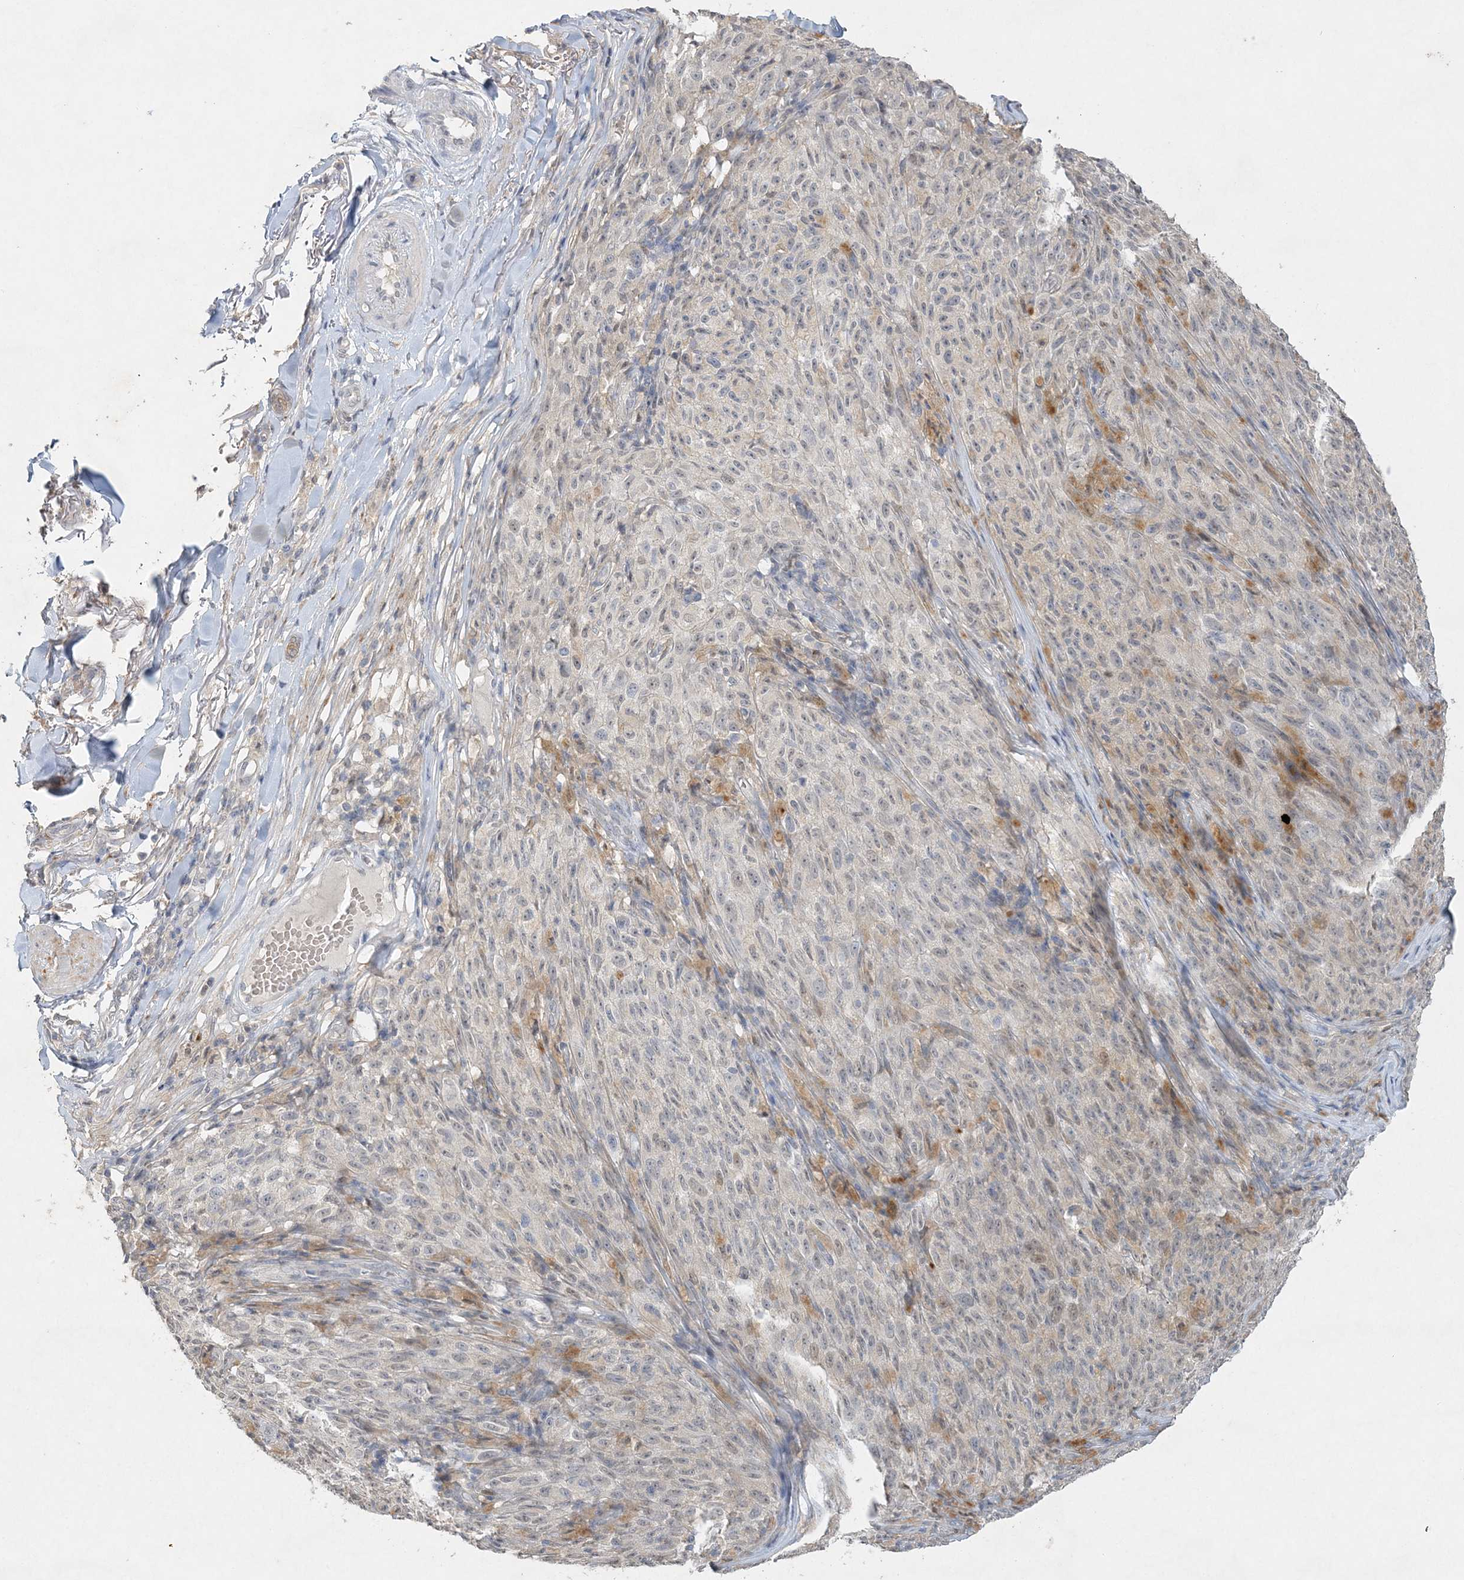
{"staining": {"intensity": "negative", "quantity": "none", "location": "none"}, "tissue": "melanoma", "cell_type": "Tumor cells", "image_type": "cancer", "snomed": [{"axis": "morphology", "description": "Malignant melanoma, NOS"}, {"axis": "topography", "description": "Skin"}], "caption": "Immunohistochemistry (IHC) of malignant melanoma displays no staining in tumor cells.", "gene": "MAT2B", "patient": {"sex": "female", "age": 82}}